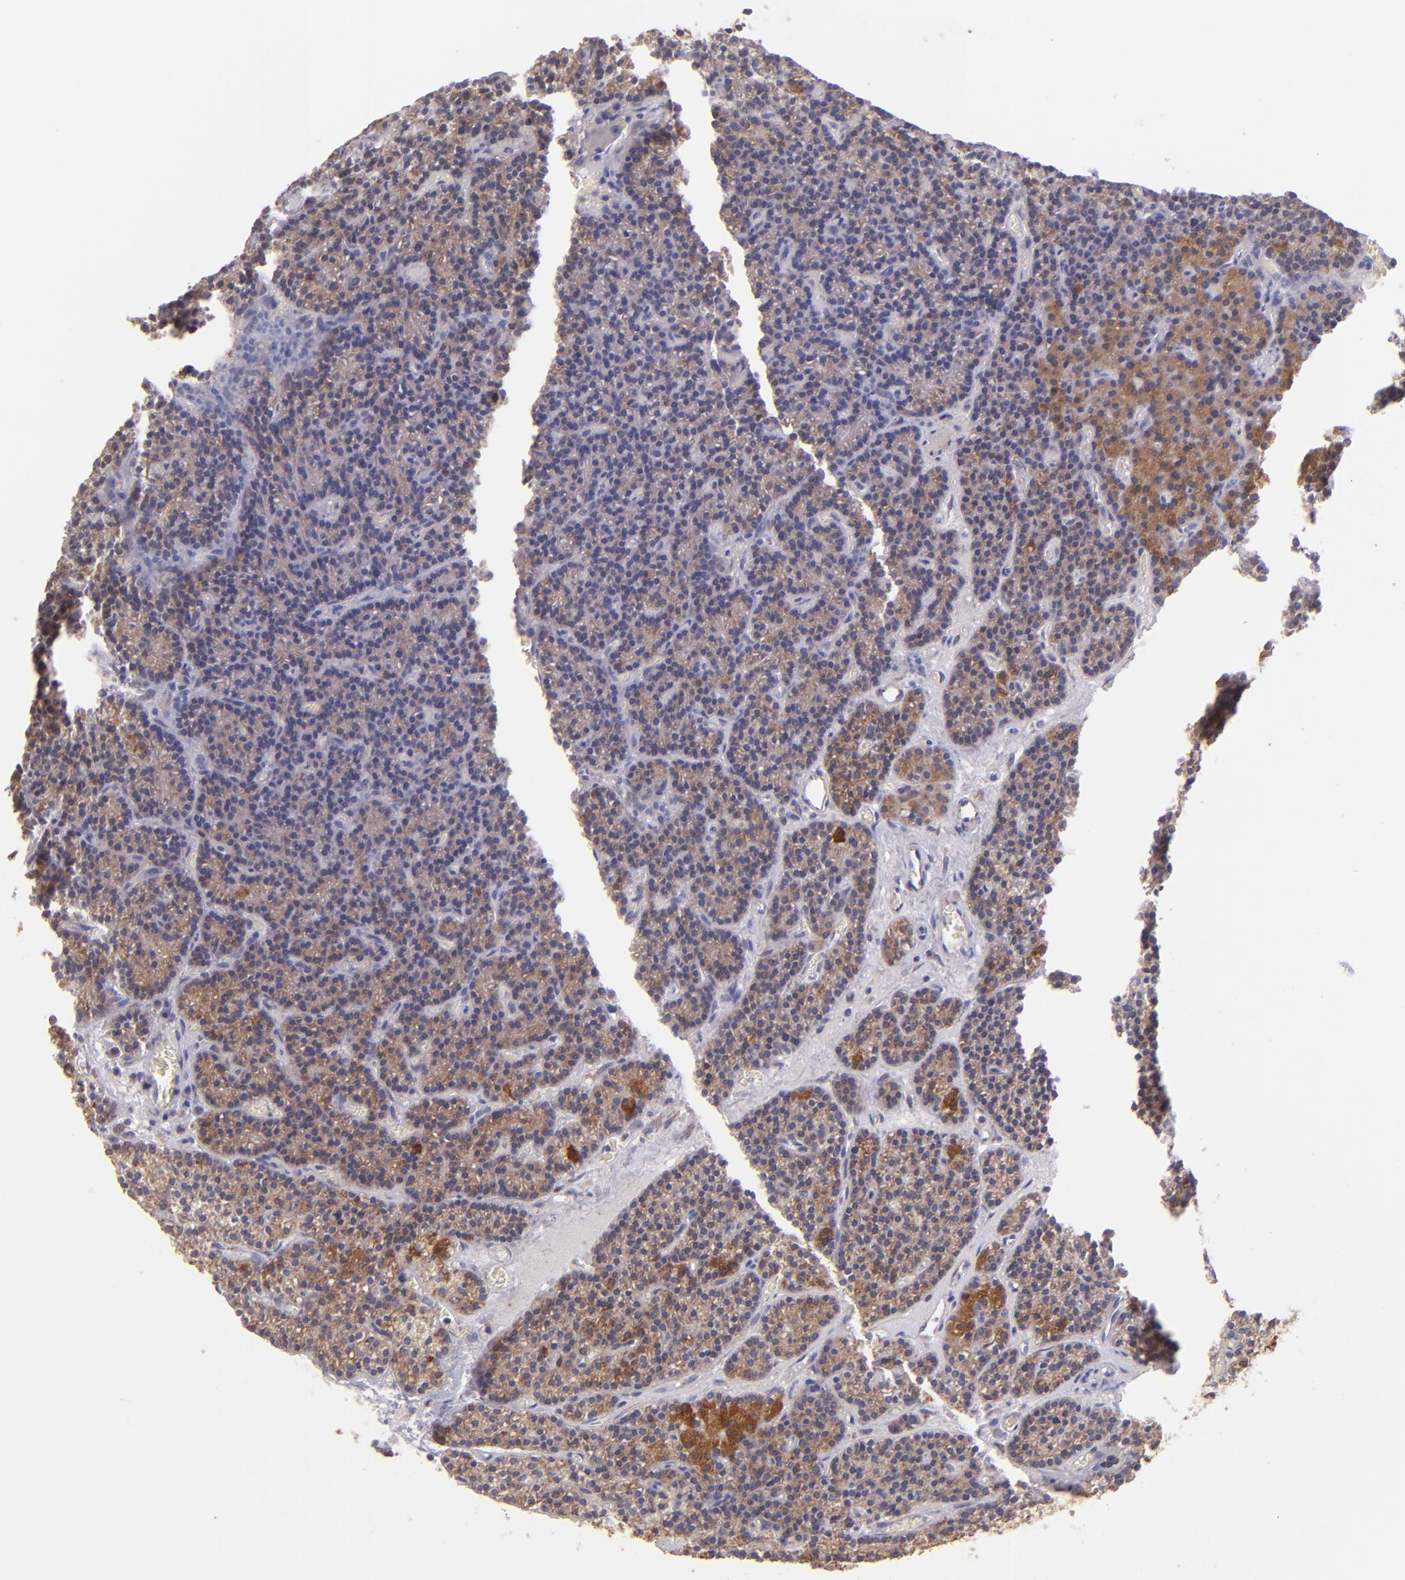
{"staining": {"intensity": "strong", "quantity": ">75%", "location": "cytoplasmic/membranous"}, "tissue": "parathyroid gland", "cell_type": "Glandular cells", "image_type": "normal", "snomed": [{"axis": "morphology", "description": "Normal tissue, NOS"}, {"axis": "topography", "description": "Parathyroid gland"}], "caption": "Strong cytoplasmic/membranous expression for a protein is appreciated in about >75% of glandular cells of unremarkable parathyroid gland using immunohistochemistry (IHC).", "gene": "SH2D4A", "patient": {"sex": "male", "age": 57}}